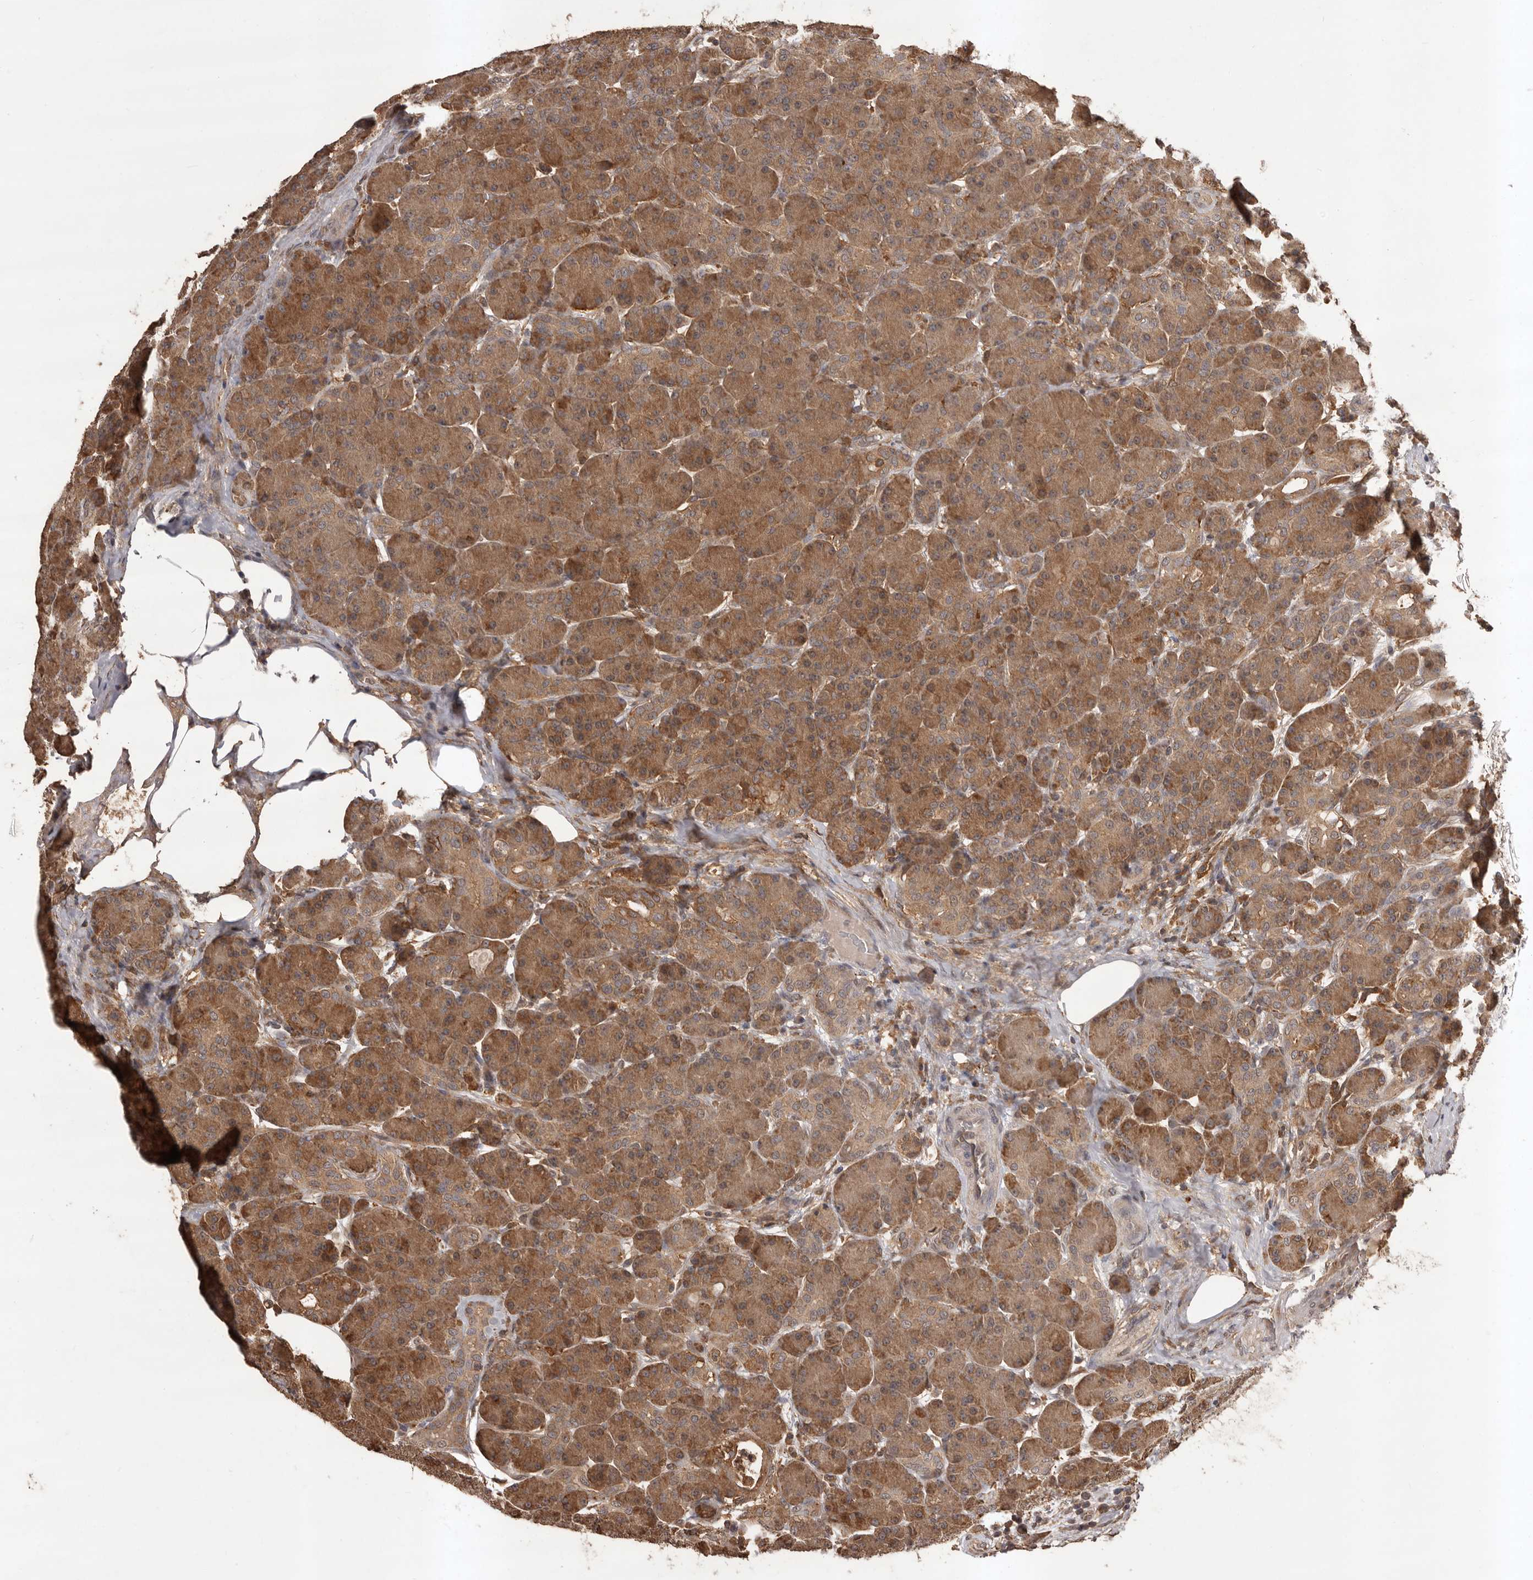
{"staining": {"intensity": "moderate", "quantity": ">75%", "location": "cytoplasmic/membranous"}, "tissue": "pancreas", "cell_type": "Exocrine glandular cells", "image_type": "normal", "snomed": [{"axis": "morphology", "description": "Normal tissue, NOS"}, {"axis": "topography", "description": "Pancreas"}], "caption": "IHC image of unremarkable pancreas: pancreas stained using IHC exhibits medium levels of moderate protein expression localized specifically in the cytoplasmic/membranous of exocrine glandular cells, appearing as a cytoplasmic/membranous brown color.", "gene": "SLC22A3", "patient": {"sex": "male", "age": 63}}